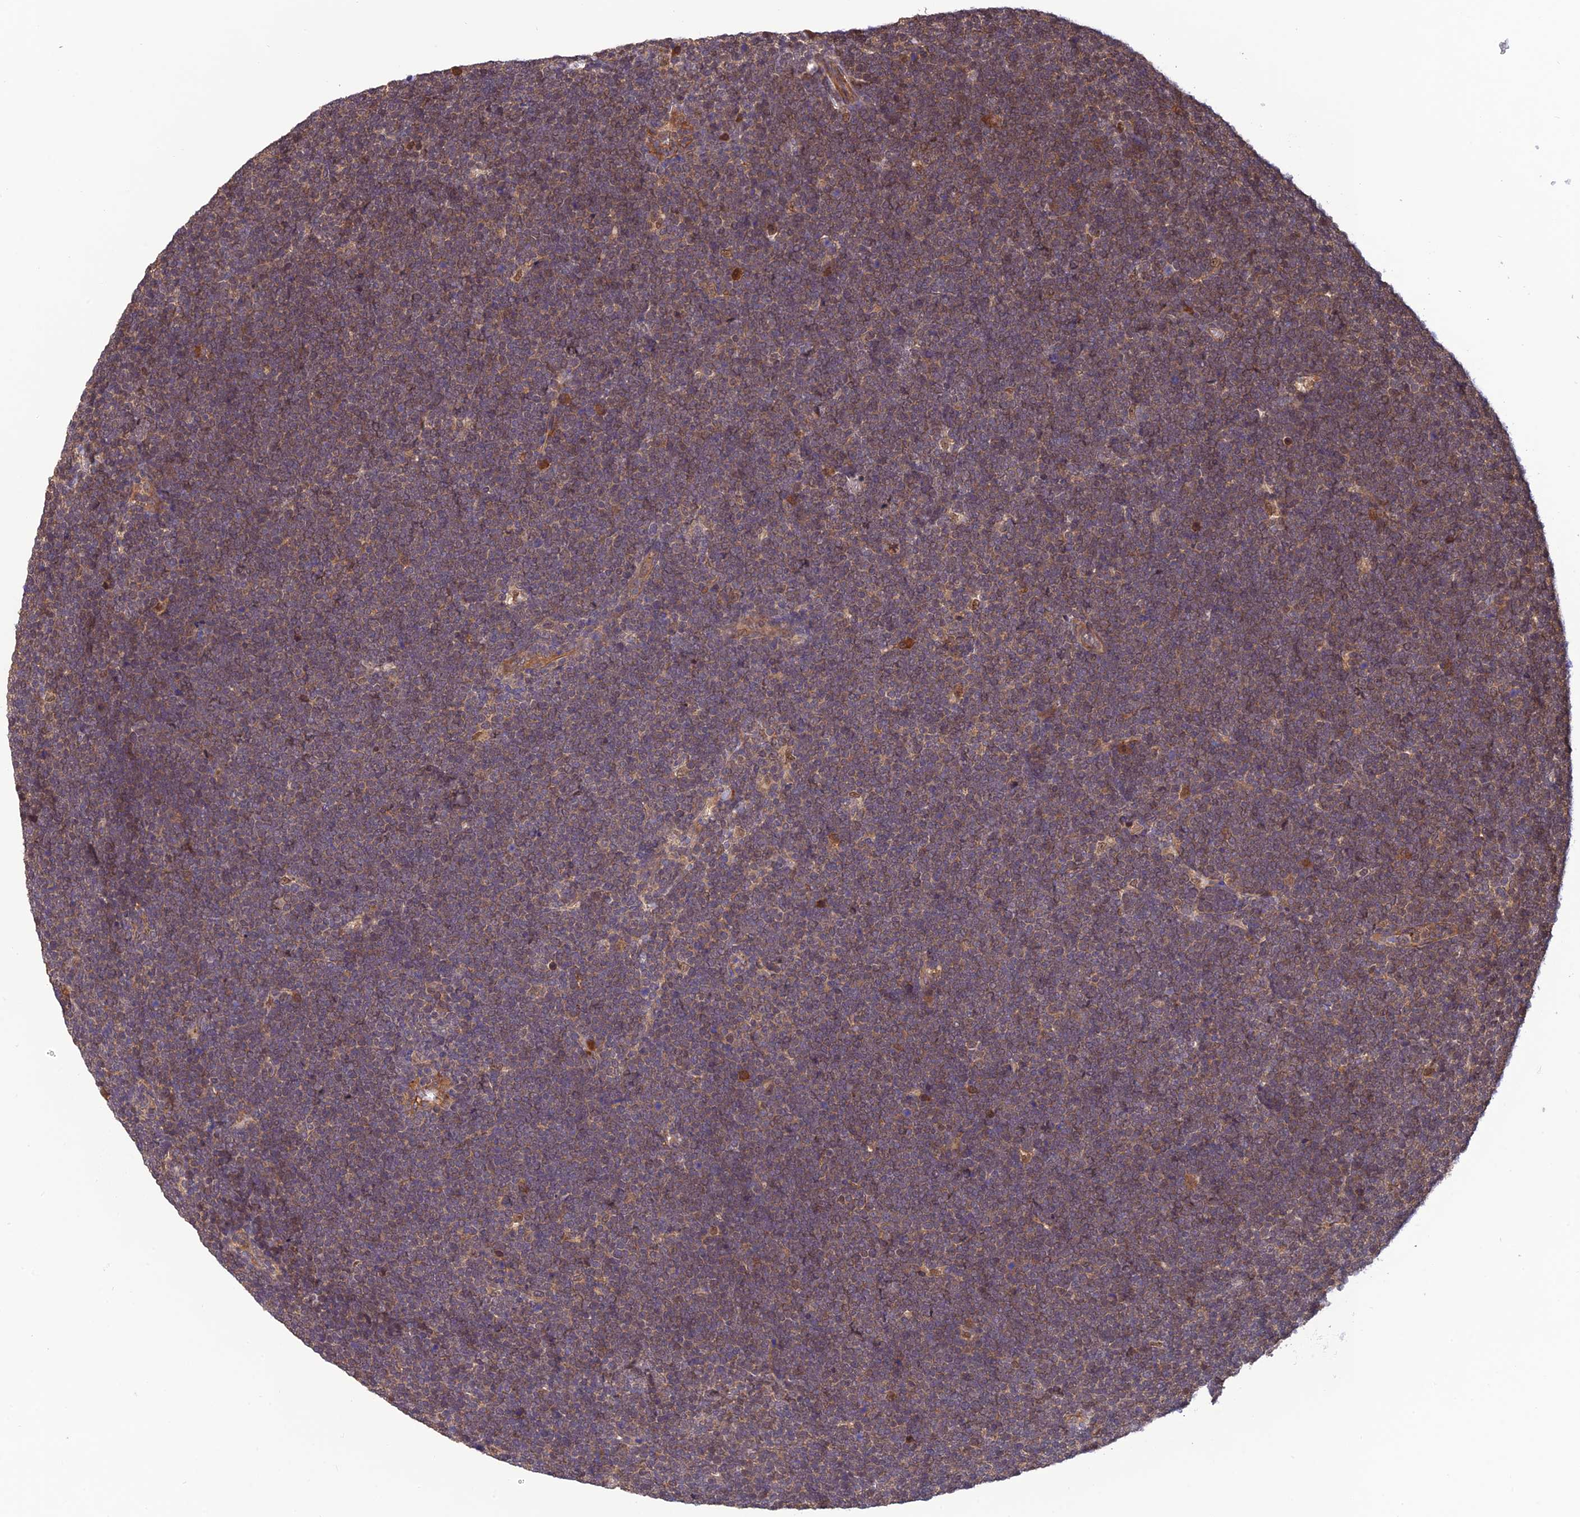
{"staining": {"intensity": "weak", "quantity": "<25%", "location": "cytoplasmic/membranous"}, "tissue": "lymphoma", "cell_type": "Tumor cells", "image_type": "cancer", "snomed": [{"axis": "morphology", "description": "Malignant lymphoma, non-Hodgkin's type, High grade"}, {"axis": "topography", "description": "Lymph node"}], "caption": "DAB (3,3'-diaminobenzidine) immunohistochemical staining of lymphoma shows no significant expression in tumor cells. Brightfield microscopy of IHC stained with DAB (3,3'-diaminobenzidine) (brown) and hematoxylin (blue), captured at high magnification.", "gene": "PSMB3", "patient": {"sex": "male", "age": 13}}